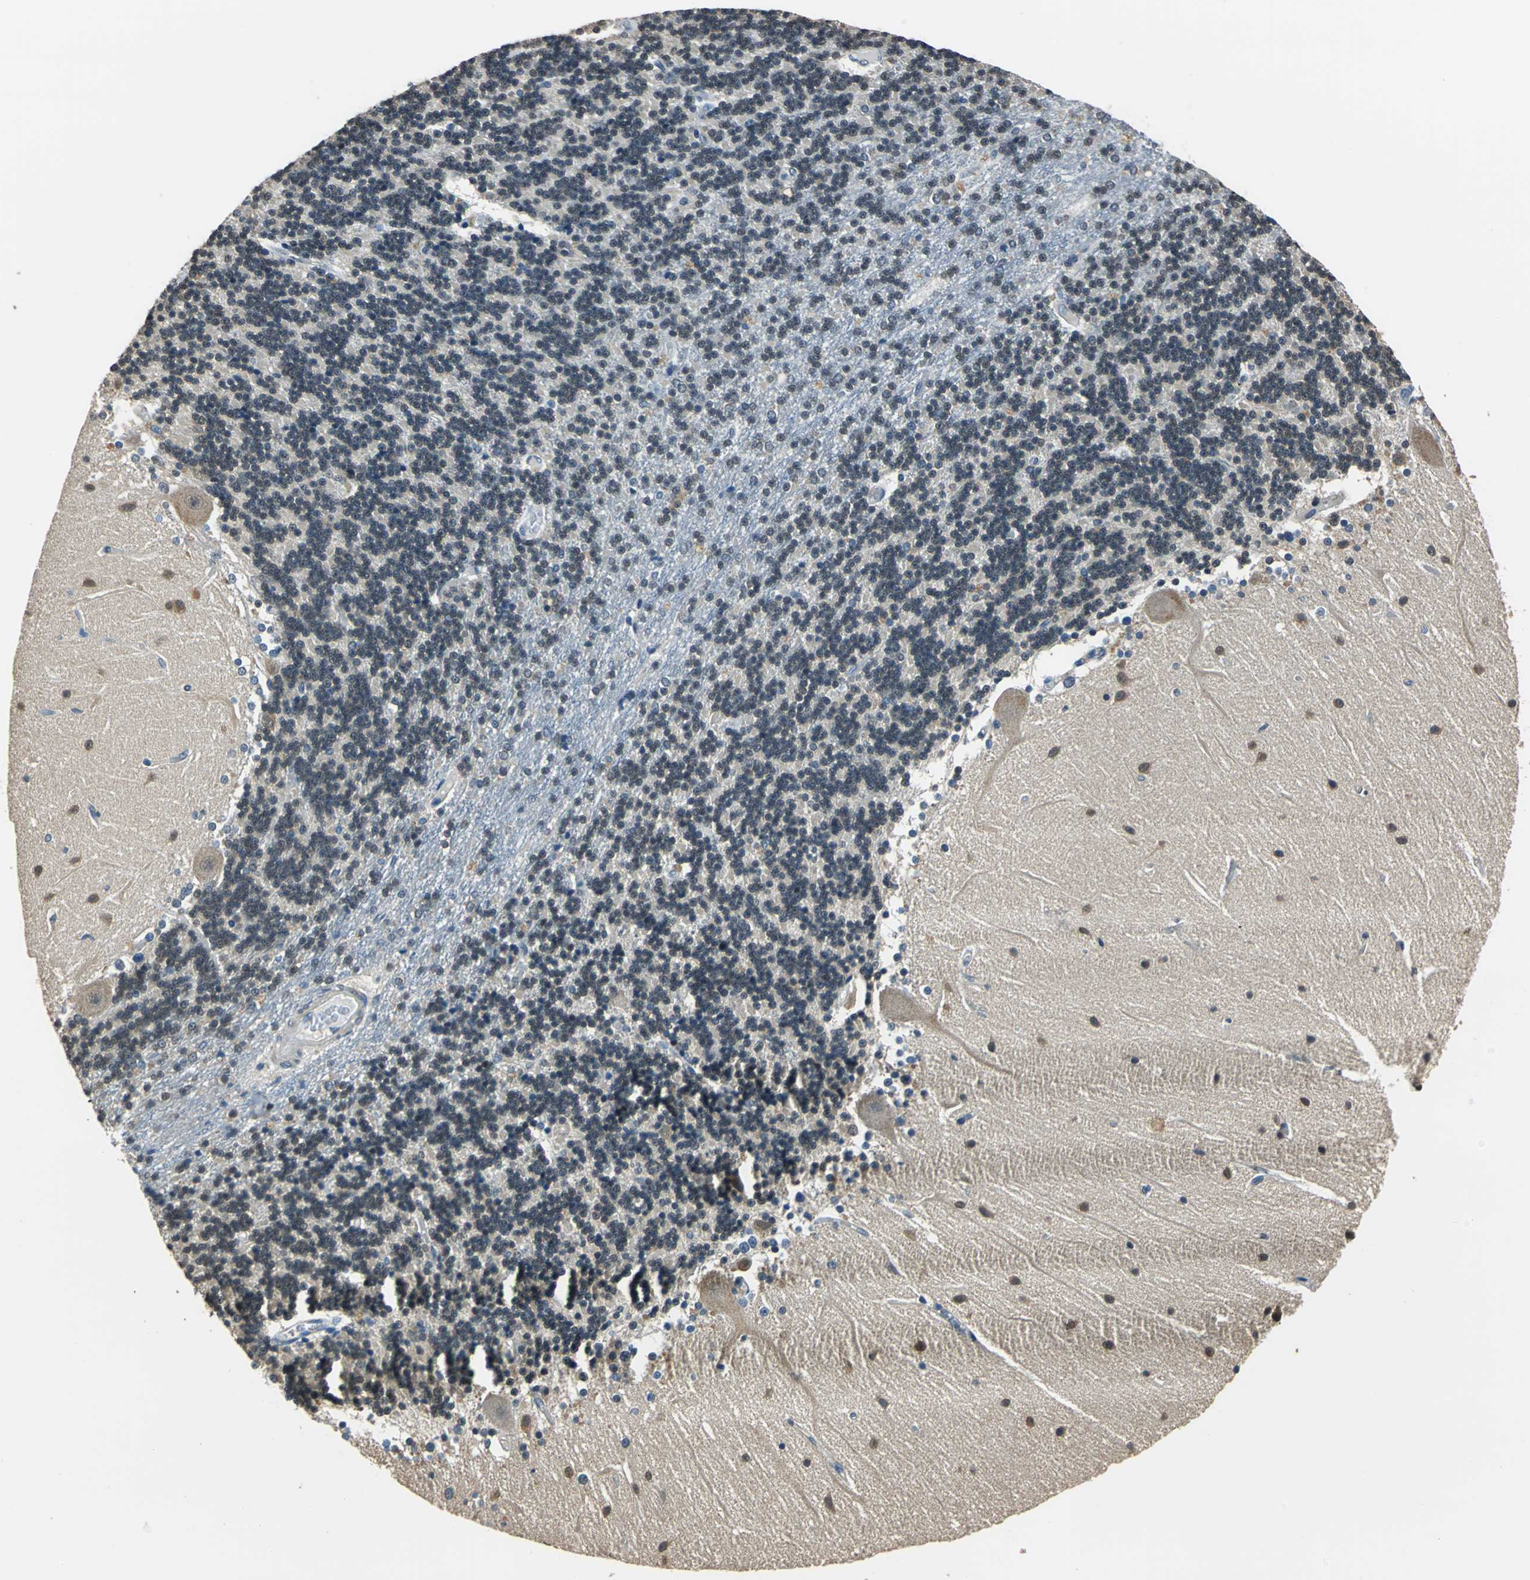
{"staining": {"intensity": "moderate", "quantity": "25%-75%", "location": "cytoplasmic/membranous"}, "tissue": "cerebellum", "cell_type": "Cells in granular layer", "image_type": "normal", "snomed": [{"axis": "morphology", "description": "Normal tissue, NOS"}, {"axis": "topography", "description": "Cerebellum"}], "caption": "Immunohistochemistry photomicrograph of unremarkable cerebellum: human cerebellum stained using immunohistochemistry reveals medium levels of moderate protein expression localized specifically in the cytoplasmic/membranous of cells in granular layer, appearing as a cytoplasmic/membranous brown color.", "gene": "FKBP4", "patient": {"sex": "female", "age": 54}}